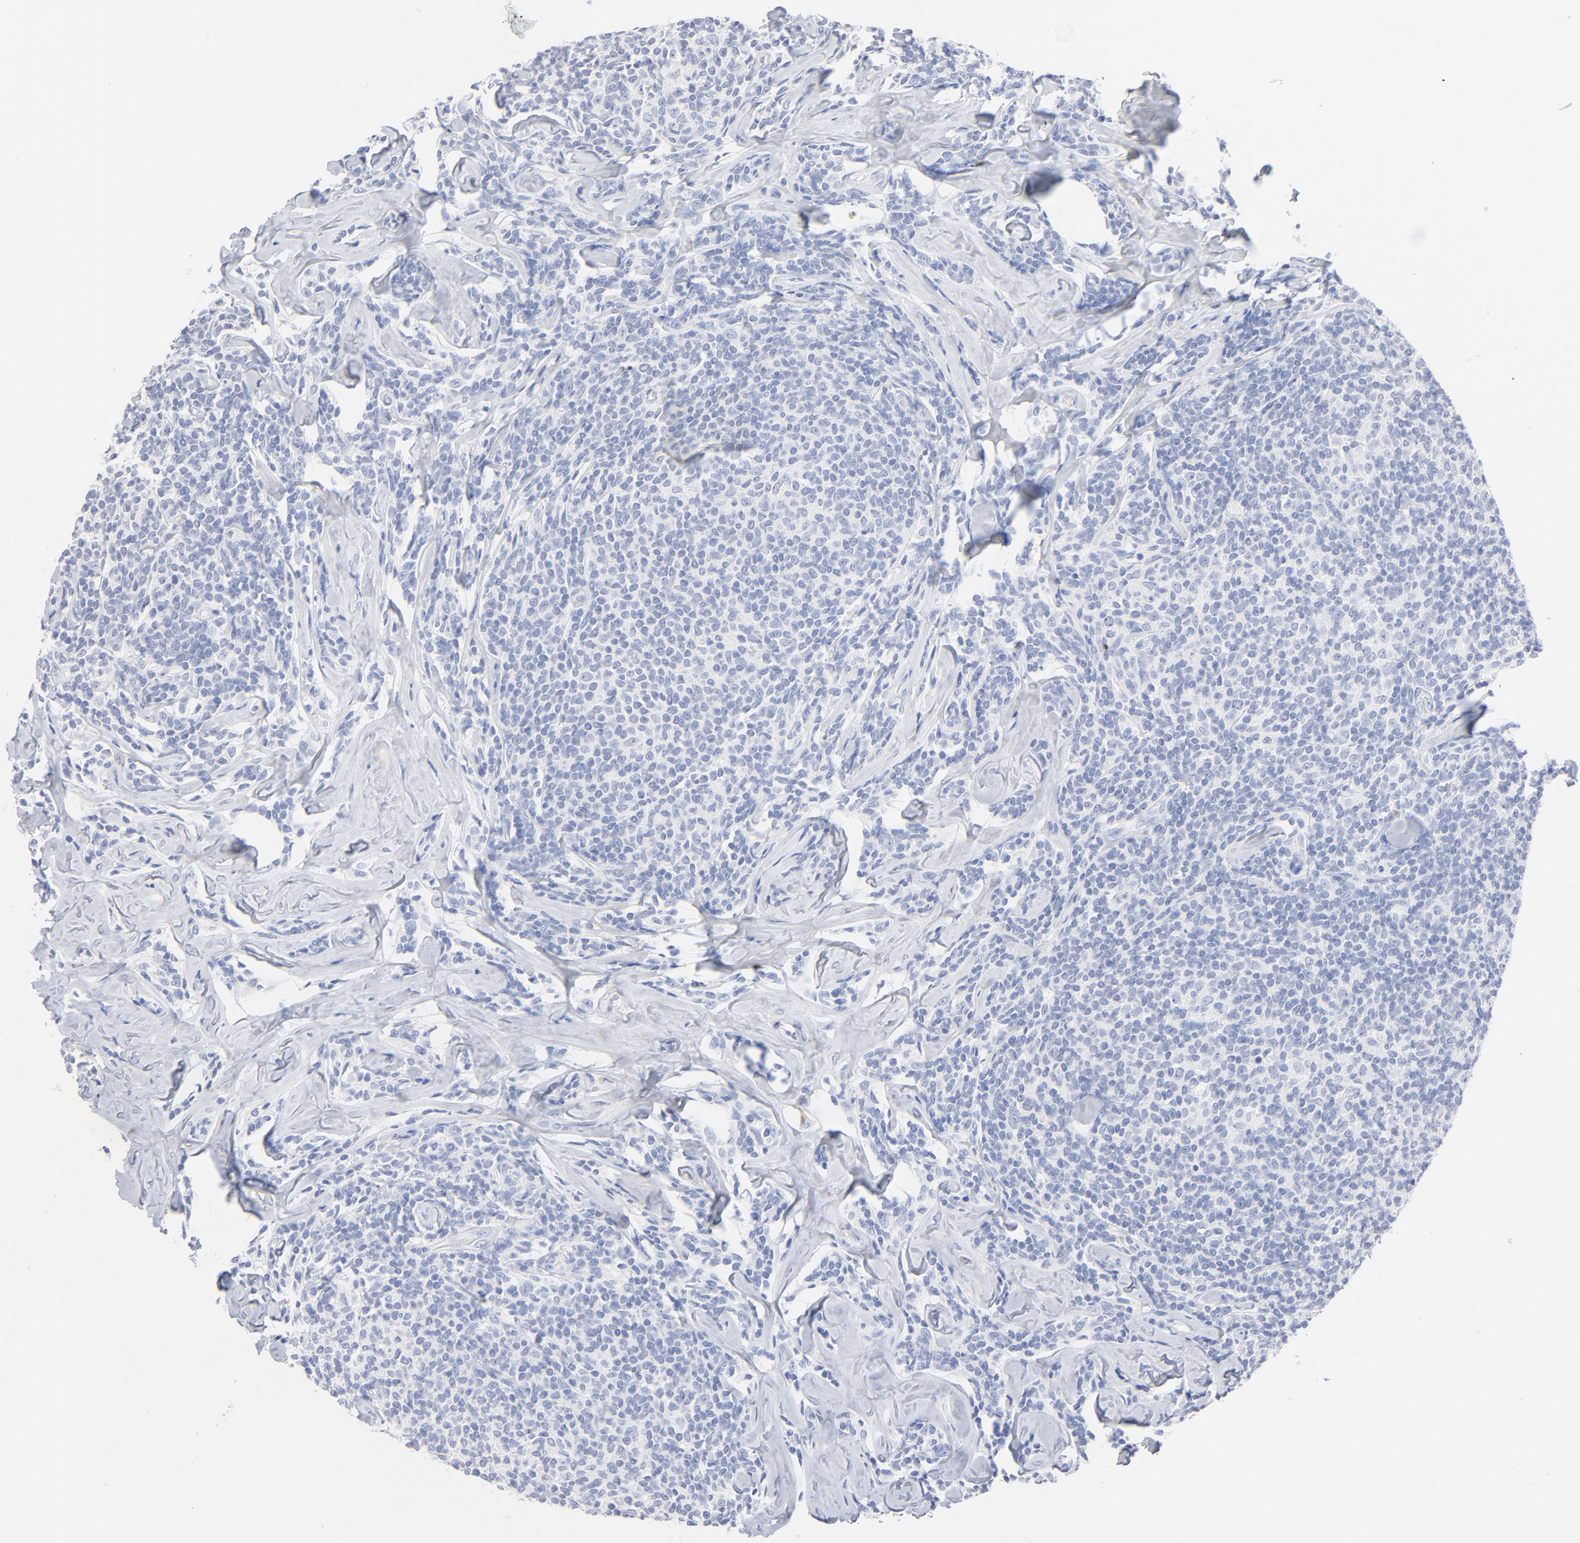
{"staining": {"intensity": "negative", "quantity": "none", "location": "none"}, "tissue": "lymphoma", "cell_type": "Tumor cells", "image_type": "cancer", "snomed": [{"axis": "morphology", "description": "Malignant lymphoma, non-Hodgkin's type, Low grade"}, {"axis": "topography", "description": "Lymph node"}], "caption": "Tumor cells show no significant protein expression in lymphoma.", "gene": "AGTR1", "patient": {"sex": "female", "age": 56}}